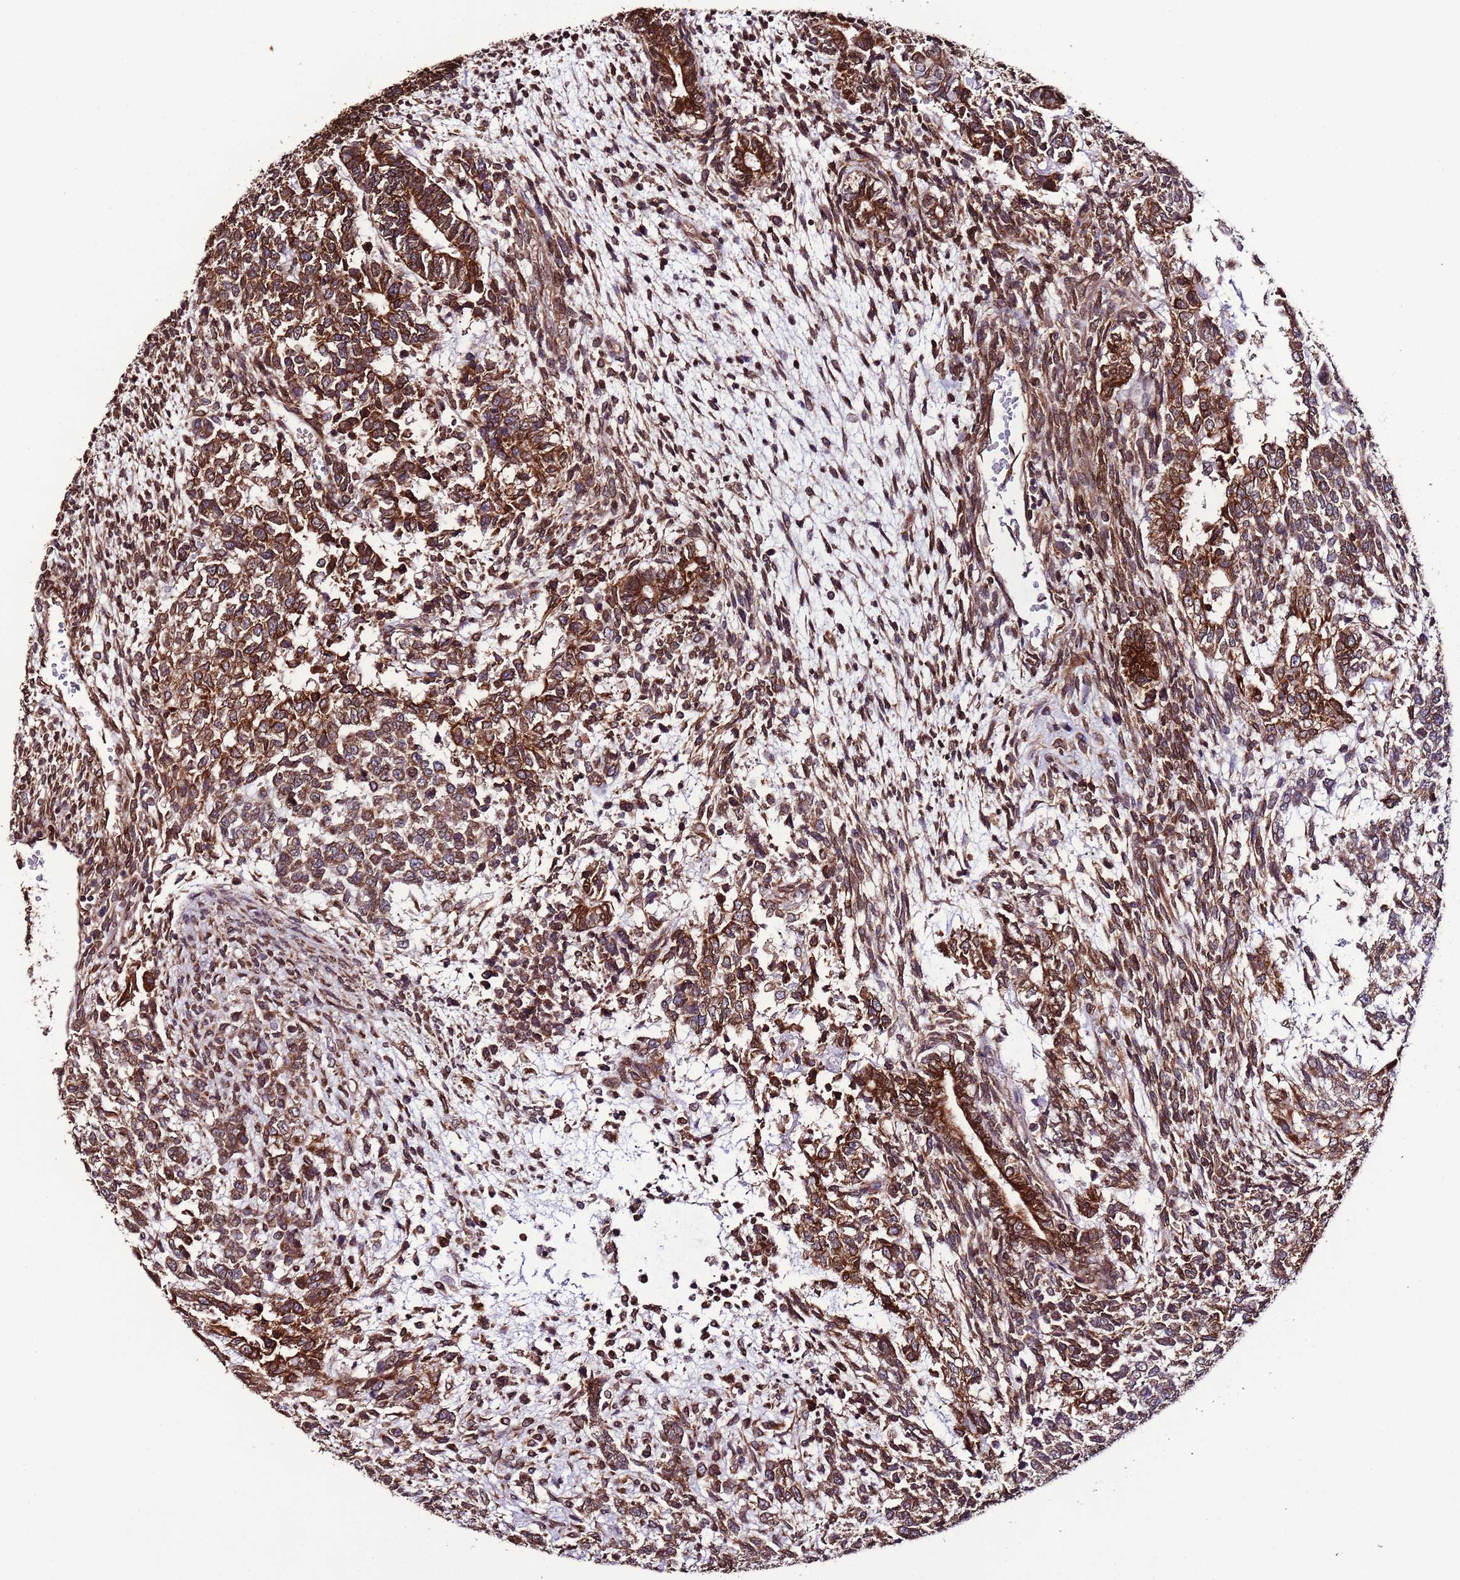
{"staining": {"intensity": "strong", "quantity": ">75%", "location": "cytoplasmic/membranous"}, "tissue": "testis cancer", "cell_type": "Tumor cells", "image_type": "cancer", "snomed": [{"axis": "morphology", "description": "Carcinoma, Embryonal, NOS"}, {"axis": "topography", "description": "Testis"}], "caption": "Protein expression by IHC demonstrates strong cytoplasmic/membranous staining in approximately >75% of tumor cells in testis cancer (embryonal carcinoma). (DAB (3,3'-diaminobenzidine) = brown stain, brightfield microscopy at high magnification).", "gene": "SLC41A3", "patient": {"sex": "male", "age": 23}}